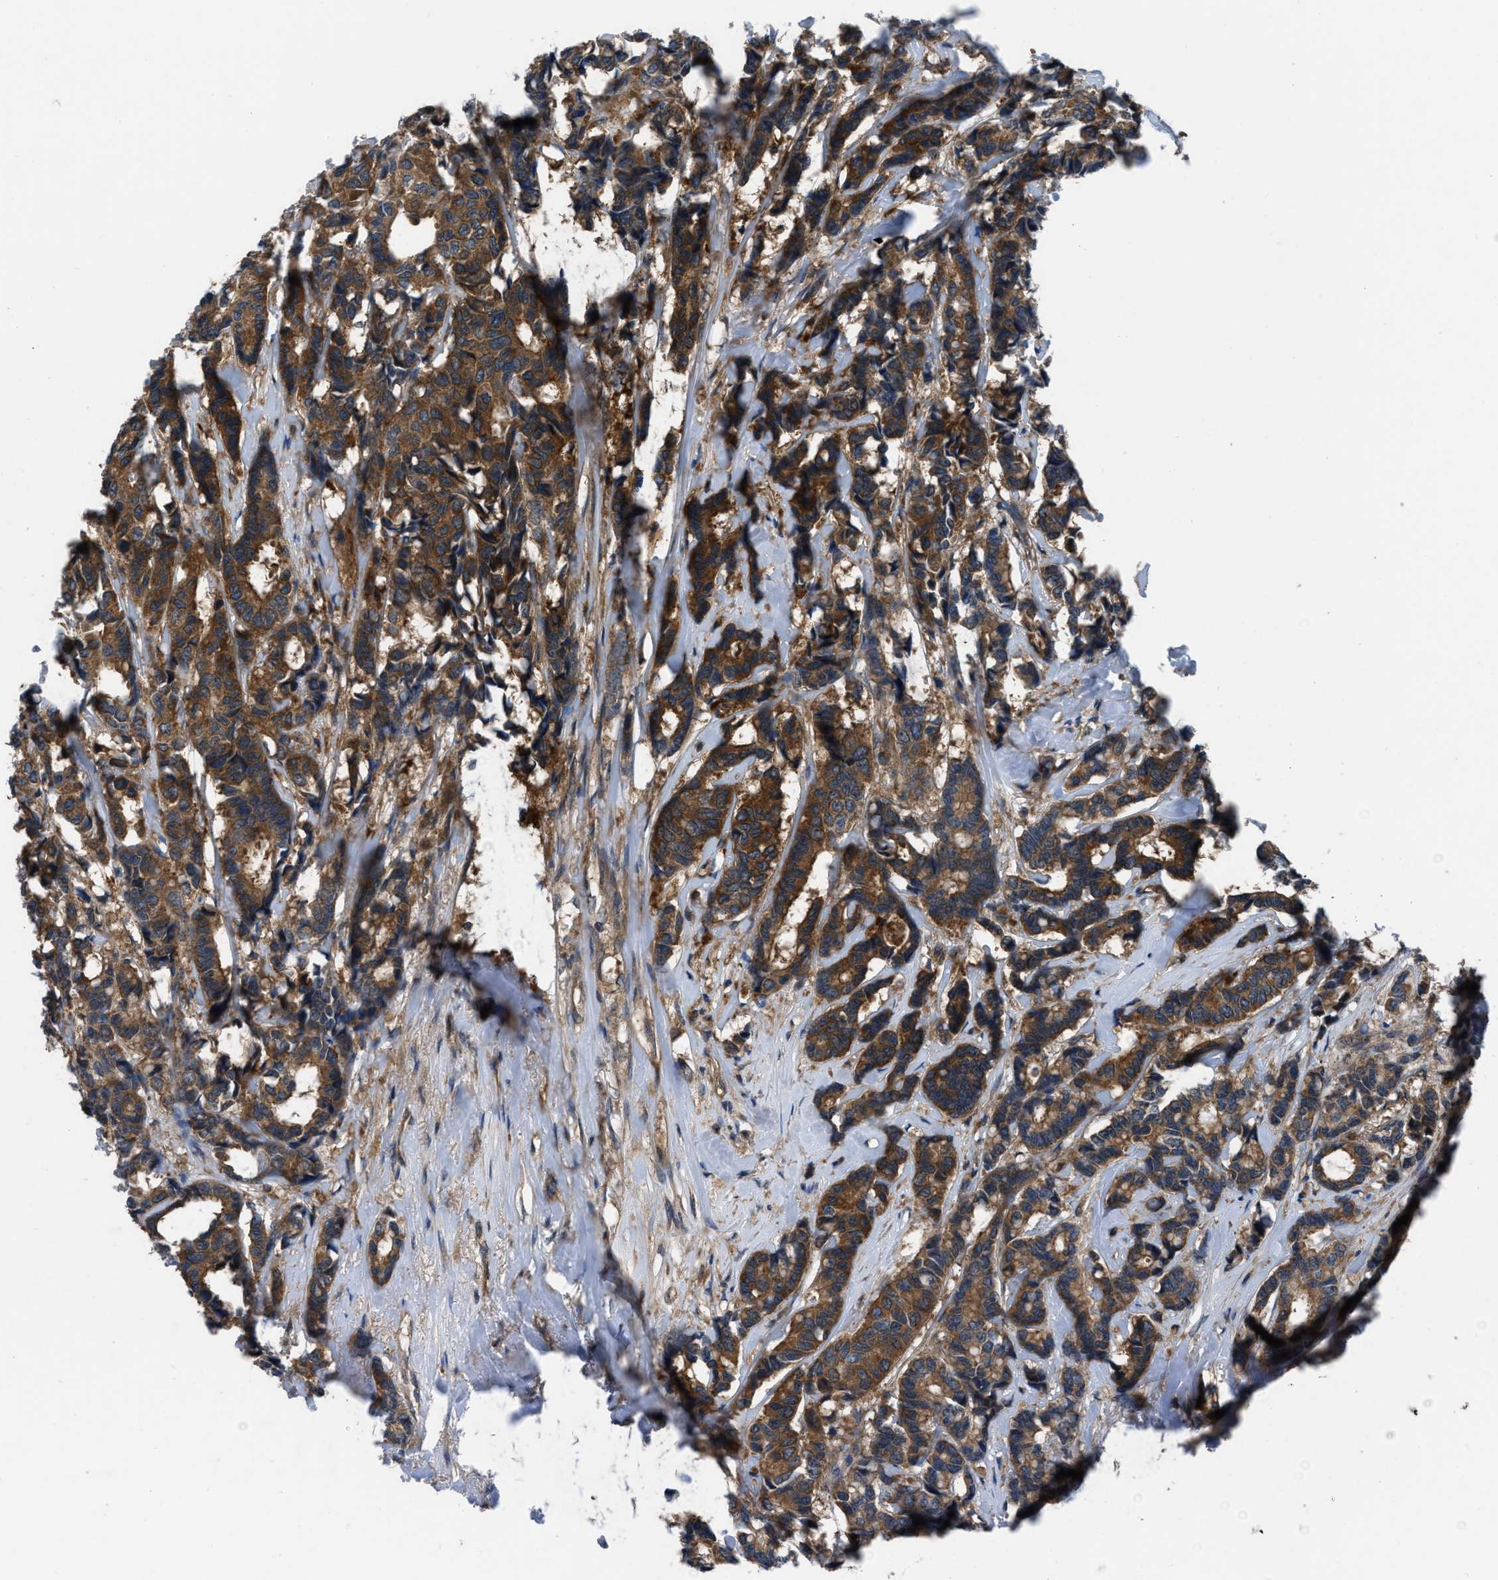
{"staining": {"intensity": "strong", "quantity": ">75%", "location": "cytoplasmic/membranous"}, "tissue": "breast cancer", "cell_type": "Tumor cells", "image_type": "cancer", "snomed": [{"axis": "morphology", "description": "Duct carcinoma"}, {"axis": "topography", "description": "Breast"}], "caption": "Immunohistochemical staining of infiltrating ductal carcinoma (breast) demonstrates high levels of strong cytoplasmic/membranous staining in about >75% of tumor cells. (Stains: DAB in brown, nuclei in blue, Microscopy: brightfield microscopy at high magnification).", "gene": "USP25", "patient": {"sex": "female", "age": 87}}